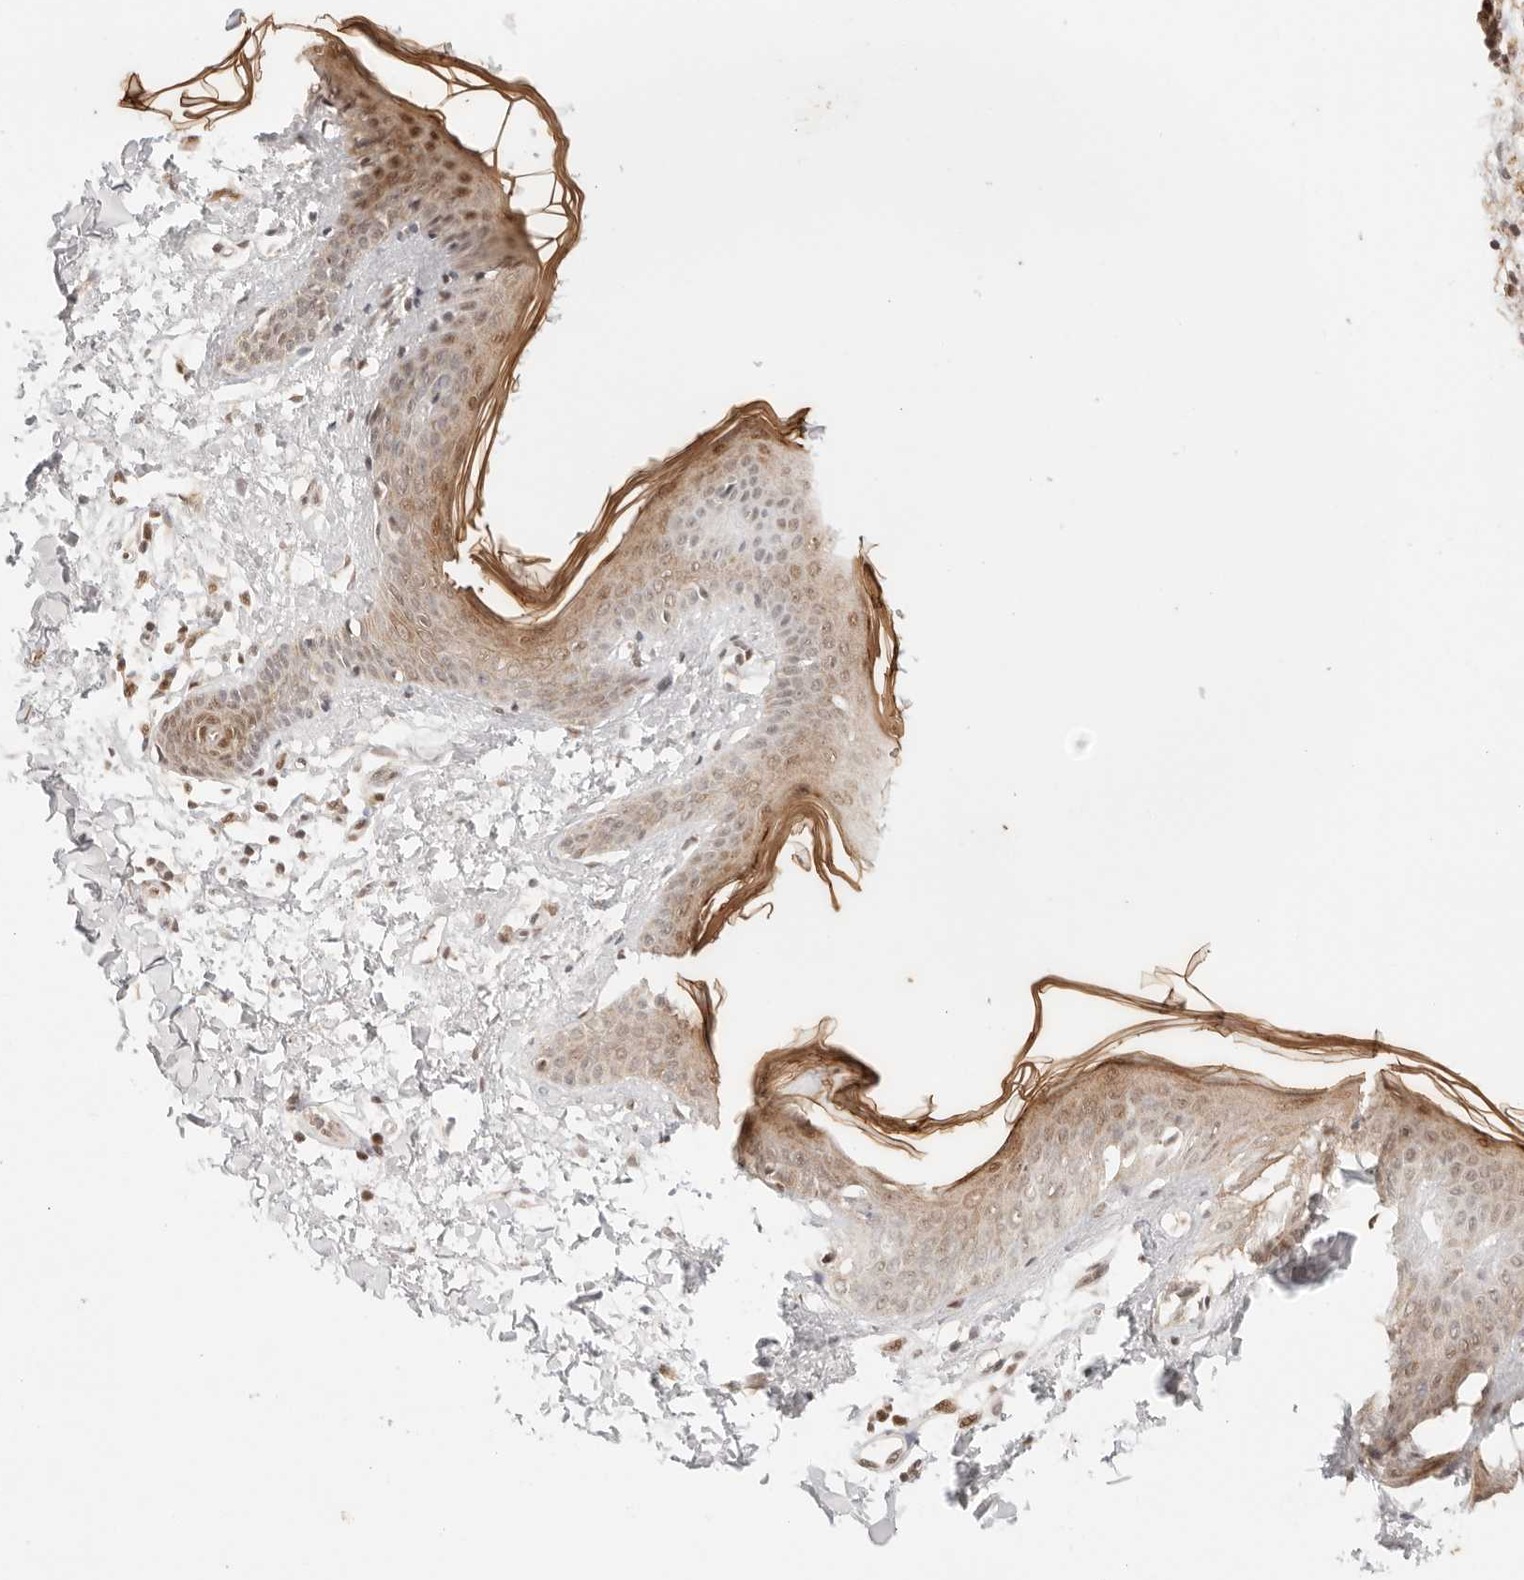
{"staining": {"intensity": "moderate", "quantity": ">75%", "location": "cytoplasmic/membranous,nuclear"}, "tissue": "skin", "cell_type": "Fibroblasts", "image_type": "normal", "snomed": [{"axis": "morphology", "description": "Normal tissue, NOS"}, {"axis": "topography", "description": "Skin"}], "caption": "Normal skin demonstrates moderate cytoplasmic/membranous,nuclear positivity in about >75% of fibroblasts Immunohistochemistry stains the protein of interest in brown and the nuclei are stained blue..", "gene": "GTF2E2", "patient": {"sex": "female", "age": 17}}